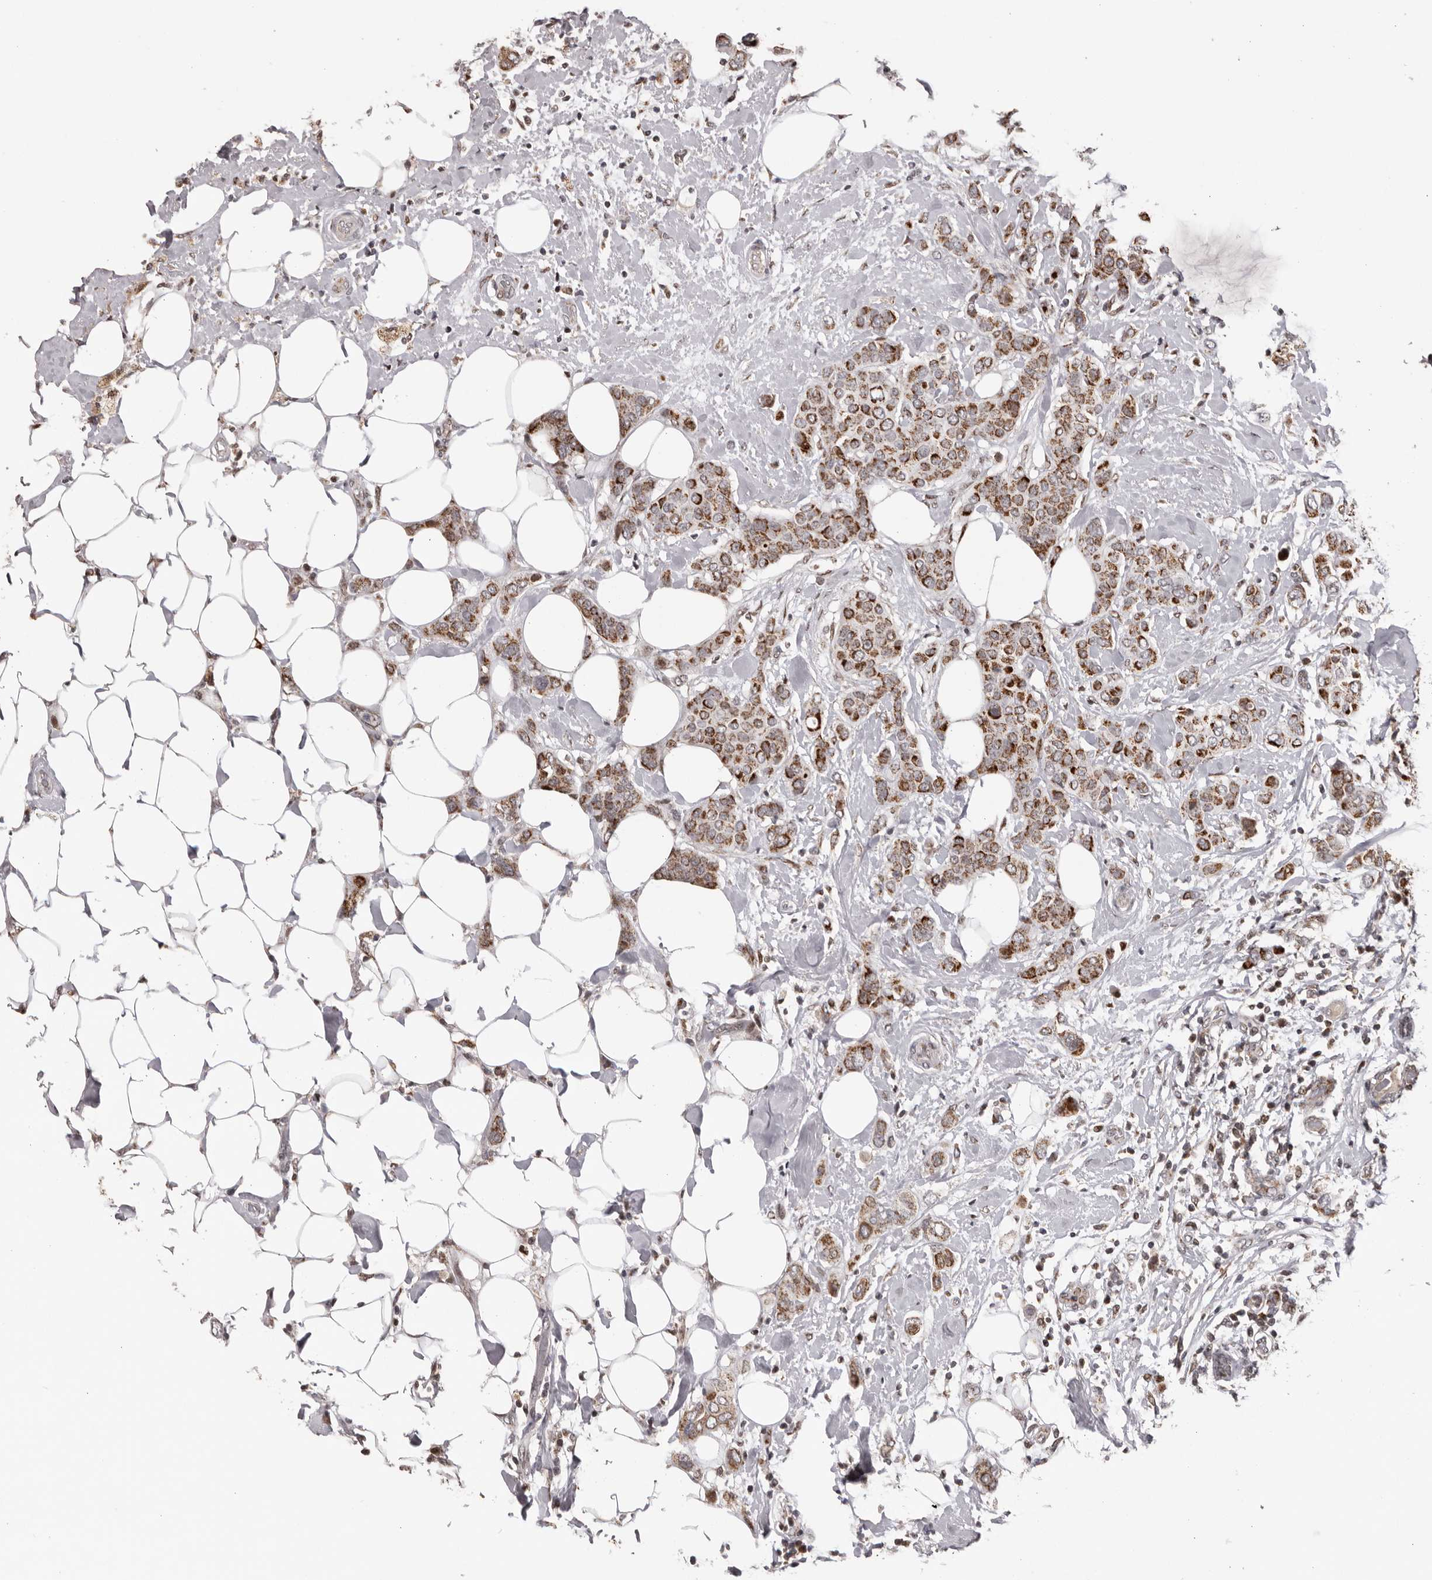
{"staining": {"intensity": "moderate", "quantity": ">75%", "location": "cytoplasmic/membranous"}, "tissue": "breast cancer", "cell_type": "Tumor cells", "image_type": "cancer", "snomed": [{"axis": "morphology", "description": "Lobular carcinoma"}, {"axis": "topography", "description": "Breast"}], "caption": "Immunohistochemistry (DAB (3,3'-diaminobenzidine)) staining of human lobular carcinoma (breast) displays moderate cytoplasmic/membranous protein staining in approximately >75% of tumor cells.", "gene": "C17orf99", "patient": {"sex": "female", "age": 51}}